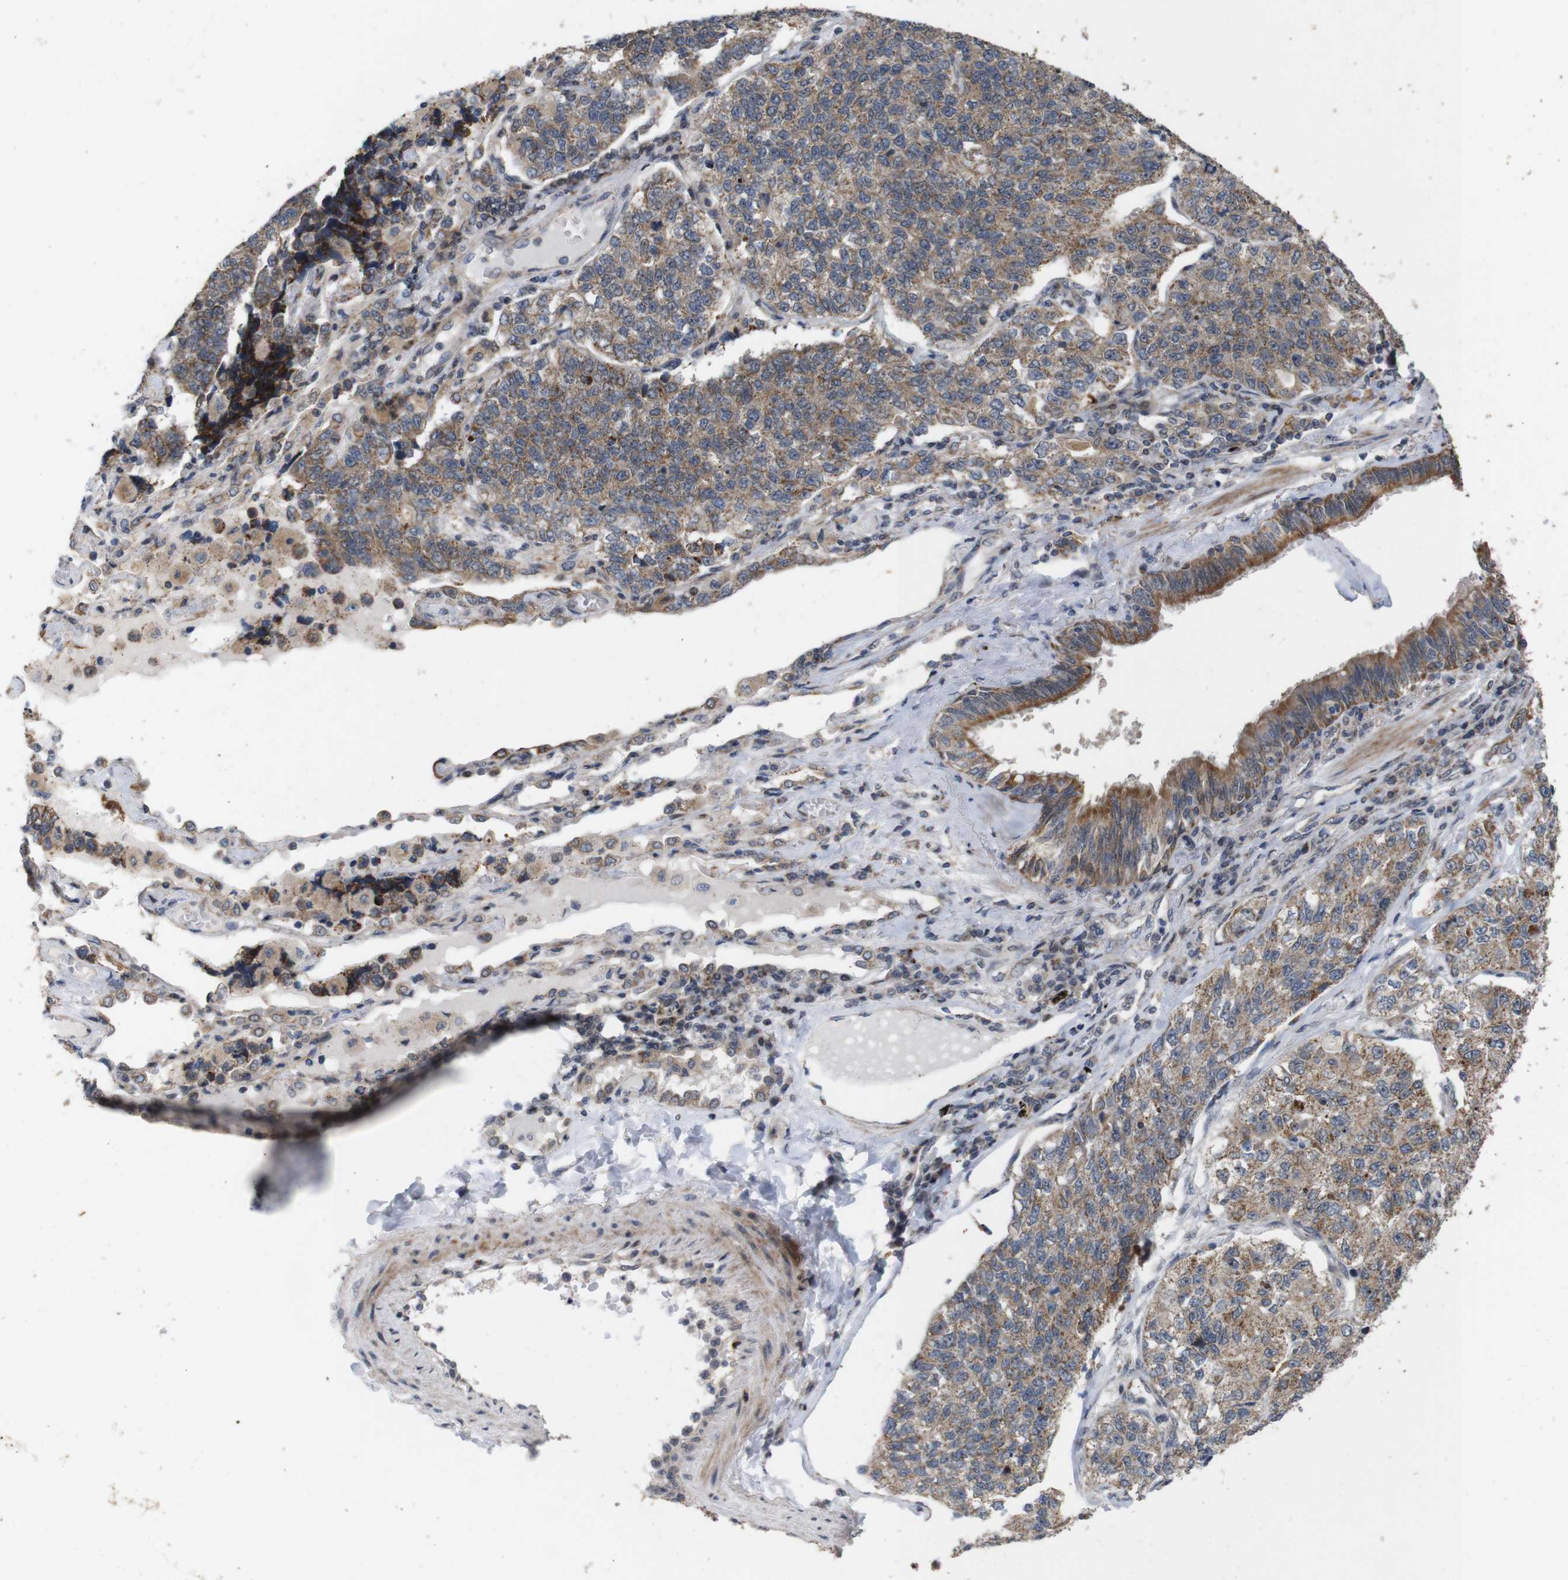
{"staining": {"intensity": "moderate", "quantity": ">75%", "location": "cytoplasmic/membranous"}, "tissue": "lung cancer", "cell_type": "Tumor cells", "image_type": "cancer", "snomed": [{"axis": "morphology", "description": "Adenocarcinoma, NOS"}, {"axis": "topography", "description": "Lung"}], "caption": "IHC histopathology image of neoplastic tissue: human adenocarcinoma (lung) stained using immunohistochemistry shows medium levels of moderate protein expression localized specifically in the cytoplasmic/membranous of tumor cells, appearing as a cytoplasmic/membranous brown color.", "gene": "ATP7B", "patient": {"sex": "male", "age": 49}}